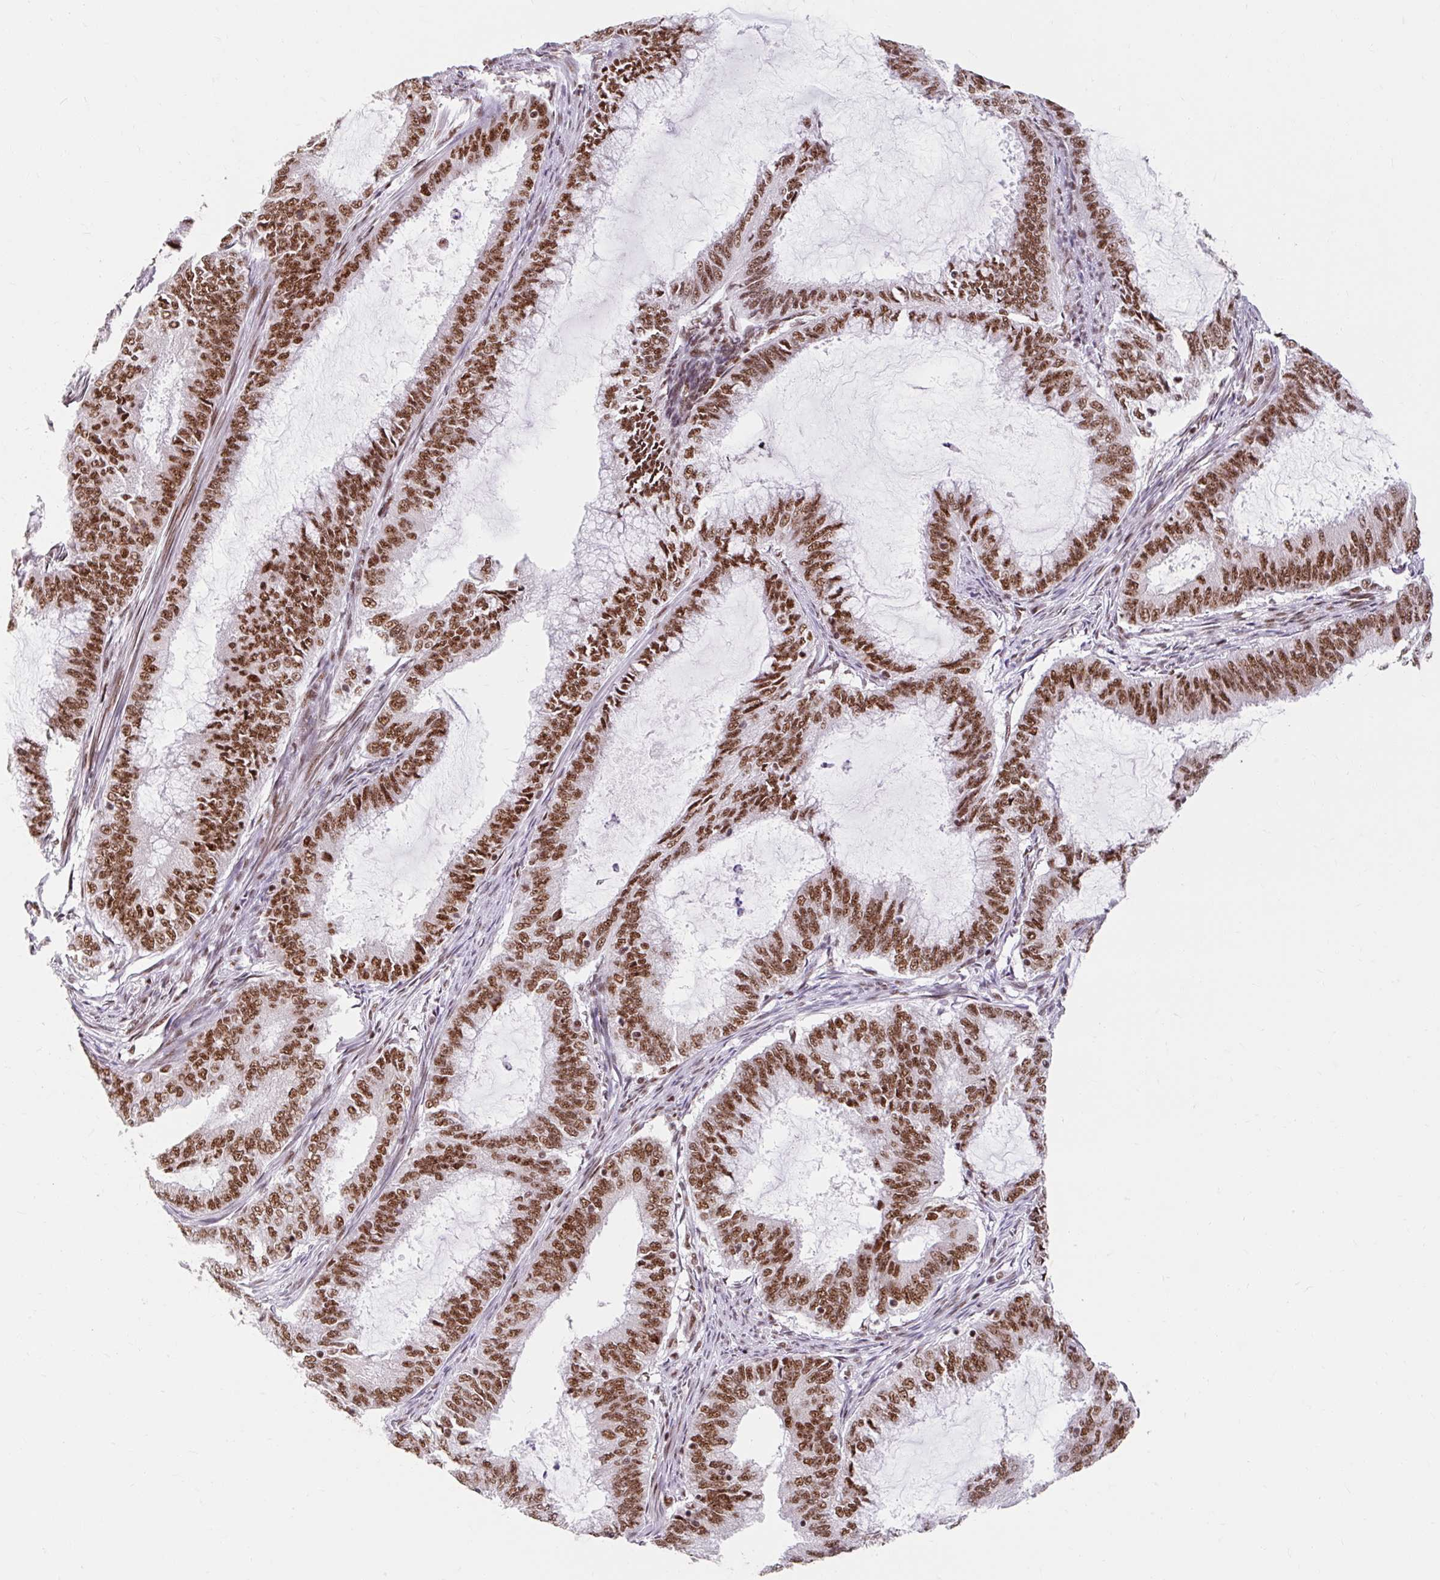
{"staining": {"intensity": "strong", "quantity": ">75%", "location": "nuclear"}, "tissue": "endometrial cancer", "cell_type": "Tumor cells", "image_type": "cancer", "snomed": [{"axis": "morphology", "description": "Adenocarcinoma, NOS"}, {"axis": "topography", "description": "Endometrium"}], "caption": "An image showing strong nuclear expression in approximately >75% of tumor cells in endometrial adenocarcinoma, as visualized by brown immunohistochemical staining.", "gene": "SRSF10", "patient": {"sex": "female", "age": 51}}